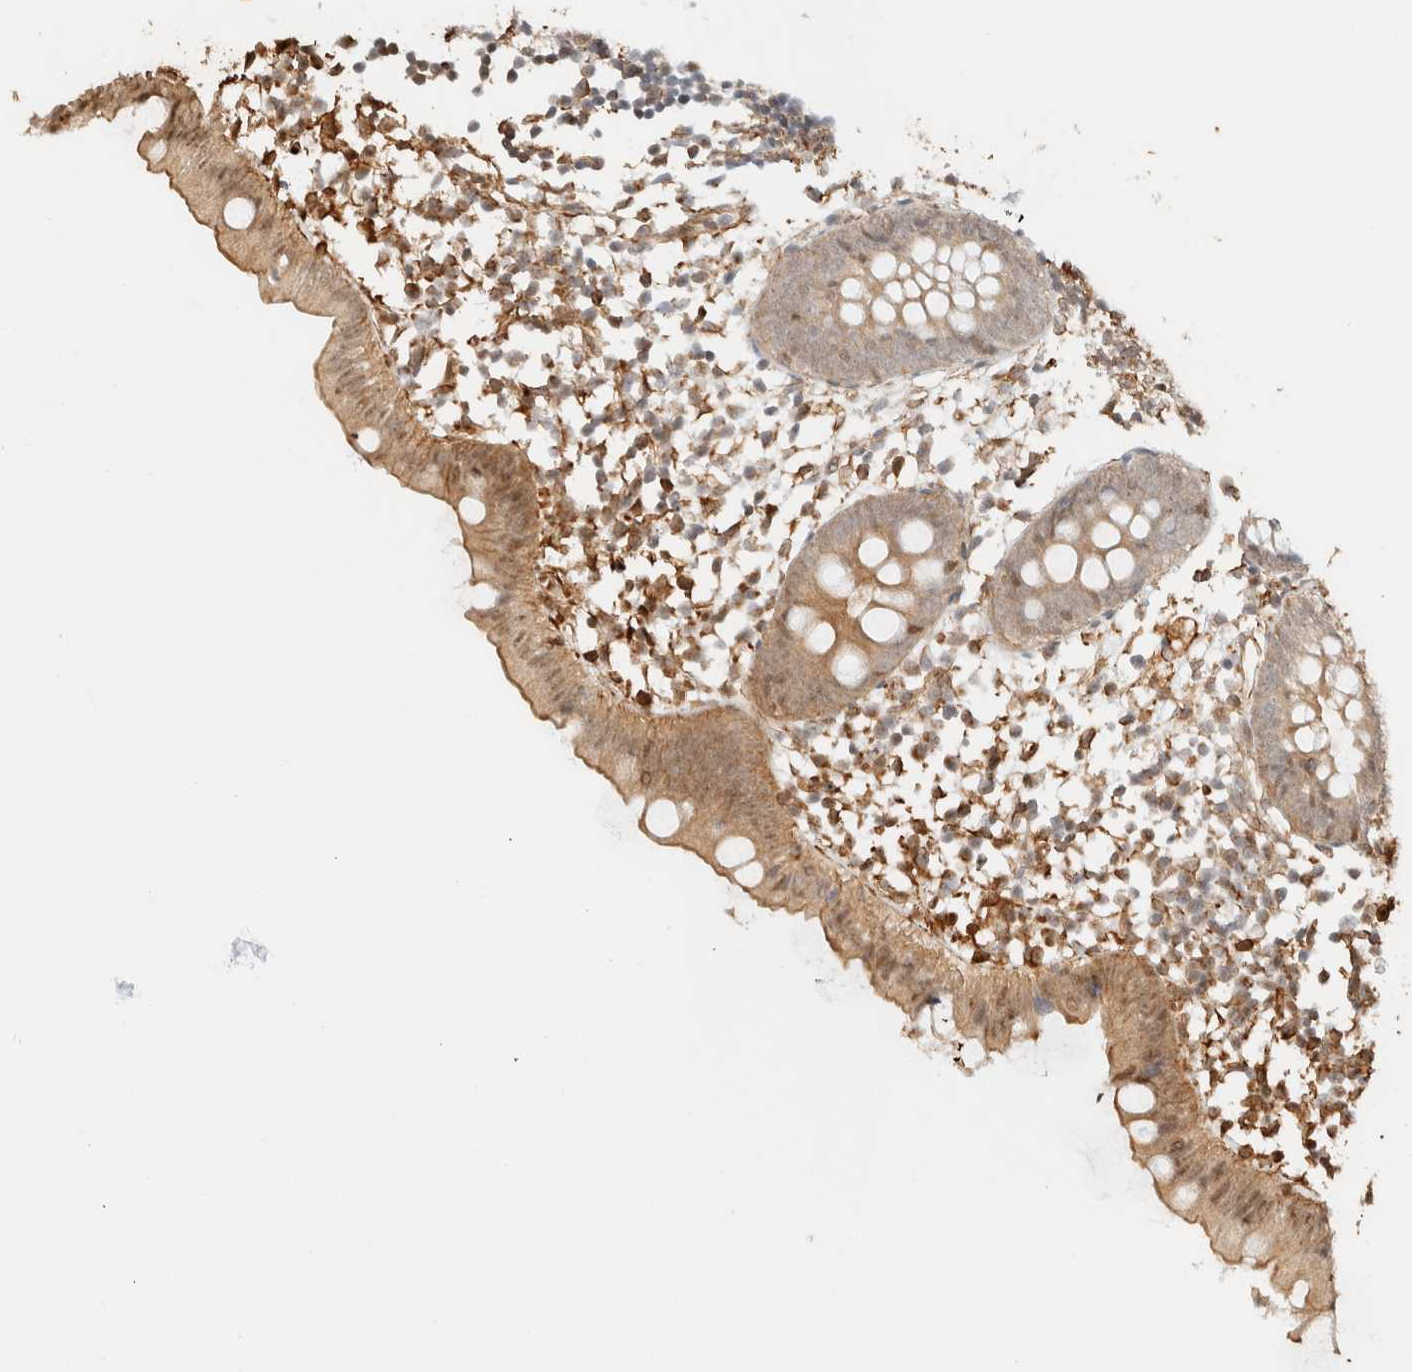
{"staining": {"intensity": "moderate", "quantity": ">75%", "location": "cytoplasmic/membranous,nuclear"}, "tissue": "appendix", "cell_type": "Glandular cells", "image_type": "normal", "snomed": [{"axis": "morphology", "description": "Normal tissue, NOS"}, {"axis": "topography", "description": "Appendix"}], "caption": "This is an image of immunohistochemistry (IHC) staining of unremarkable appendix, which shows moderate expression in the cytoplasmic/membranous,nuclear of glandular cells.", "gene": "ARID5A", "patient": {"sex": "female", "age": 20}}